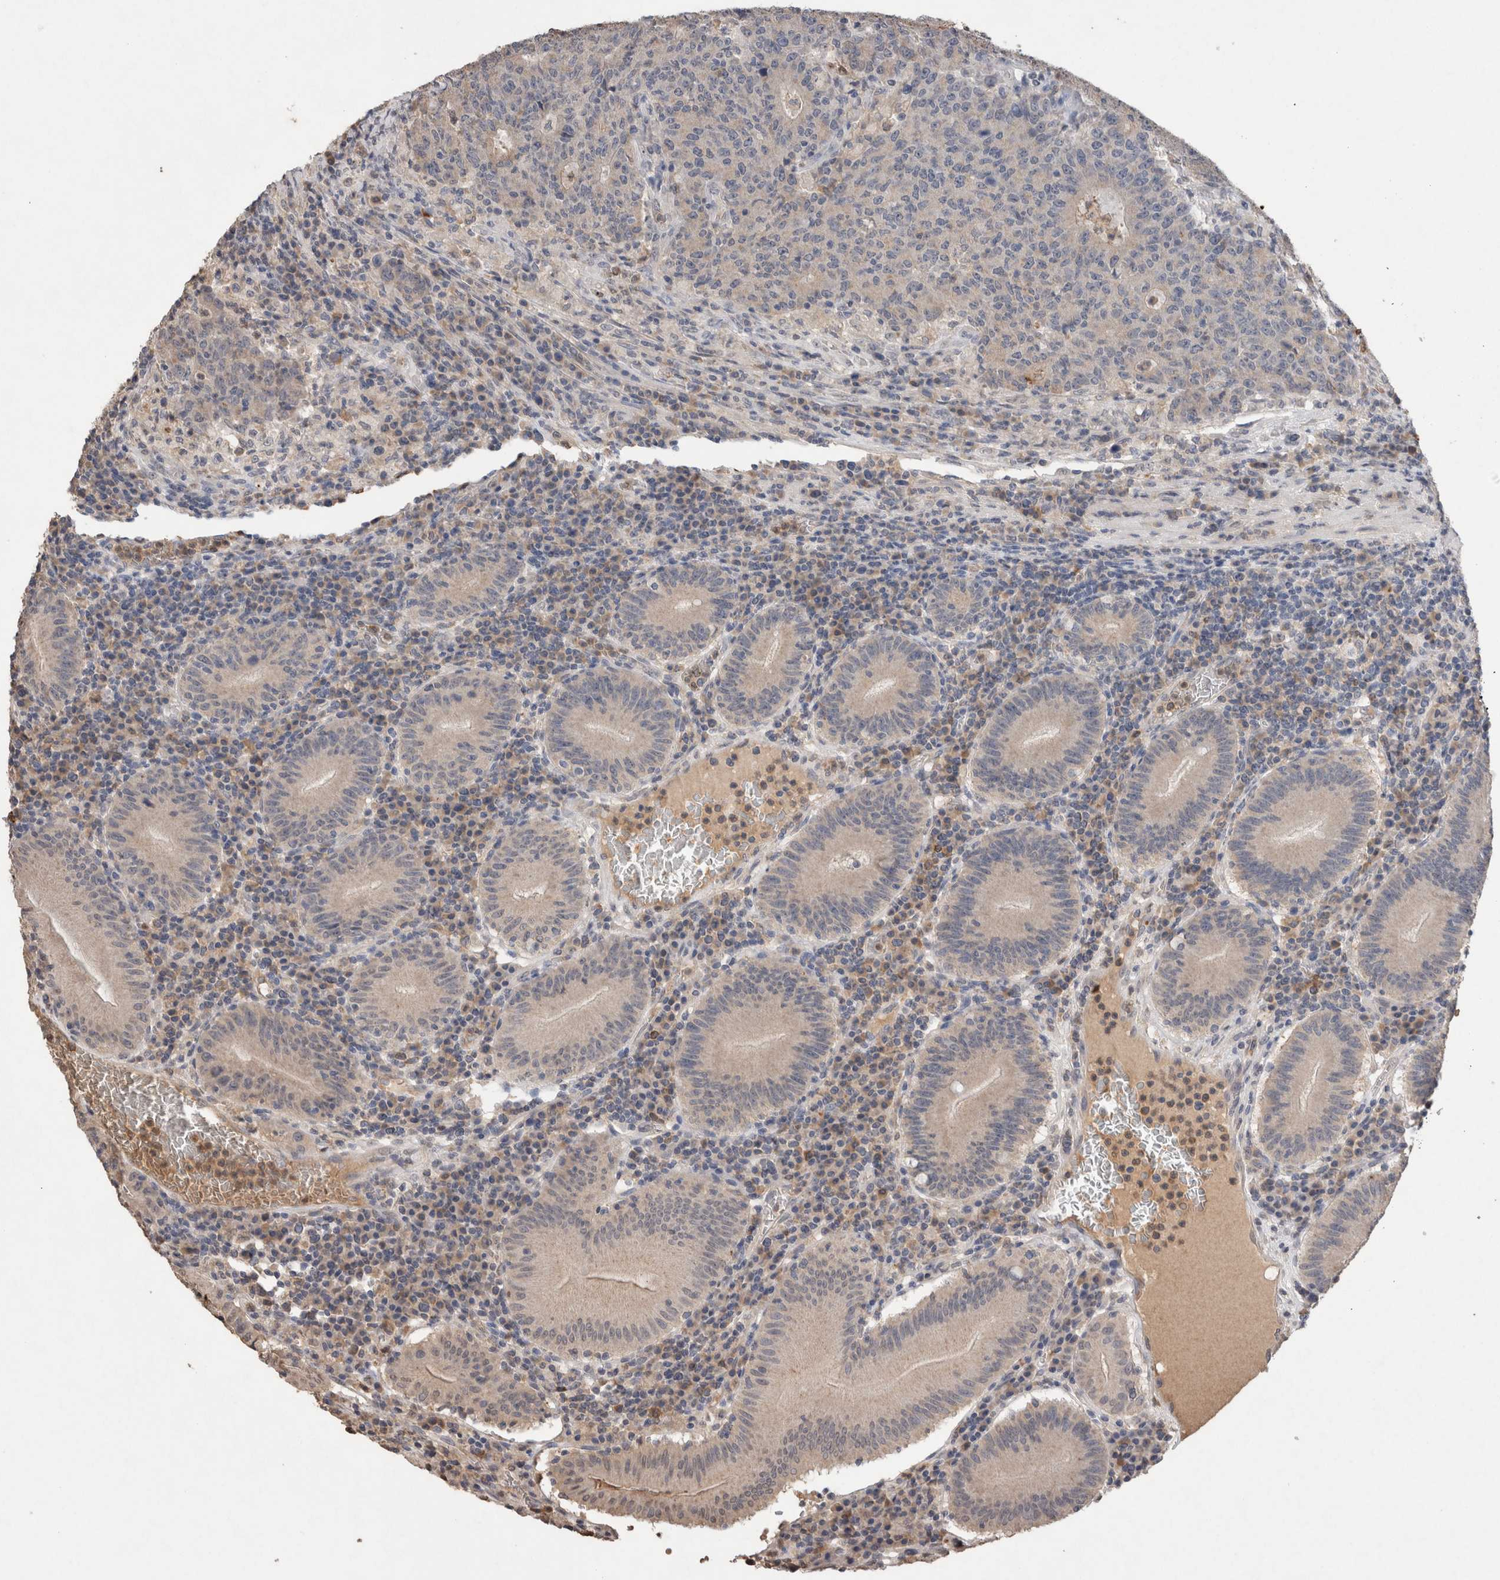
{"staining": {"intensity": "negative", "quantity": "none", "location": "none"}, "tissue": "colorectal cancer", "cell_type": "Tumor cells", "image_type": "cancer", "snomed": [{"axis": "morphology", "description": "Adenocarcinoma, NOS"}, {"axis": "topography", "description": "Colon"}], "caption": "Tumor cells are negative for protein expression in human adenocarcinoma (colorectal).", "gene": "FABP7", "patient": {"sex": "female", "age": 75}}